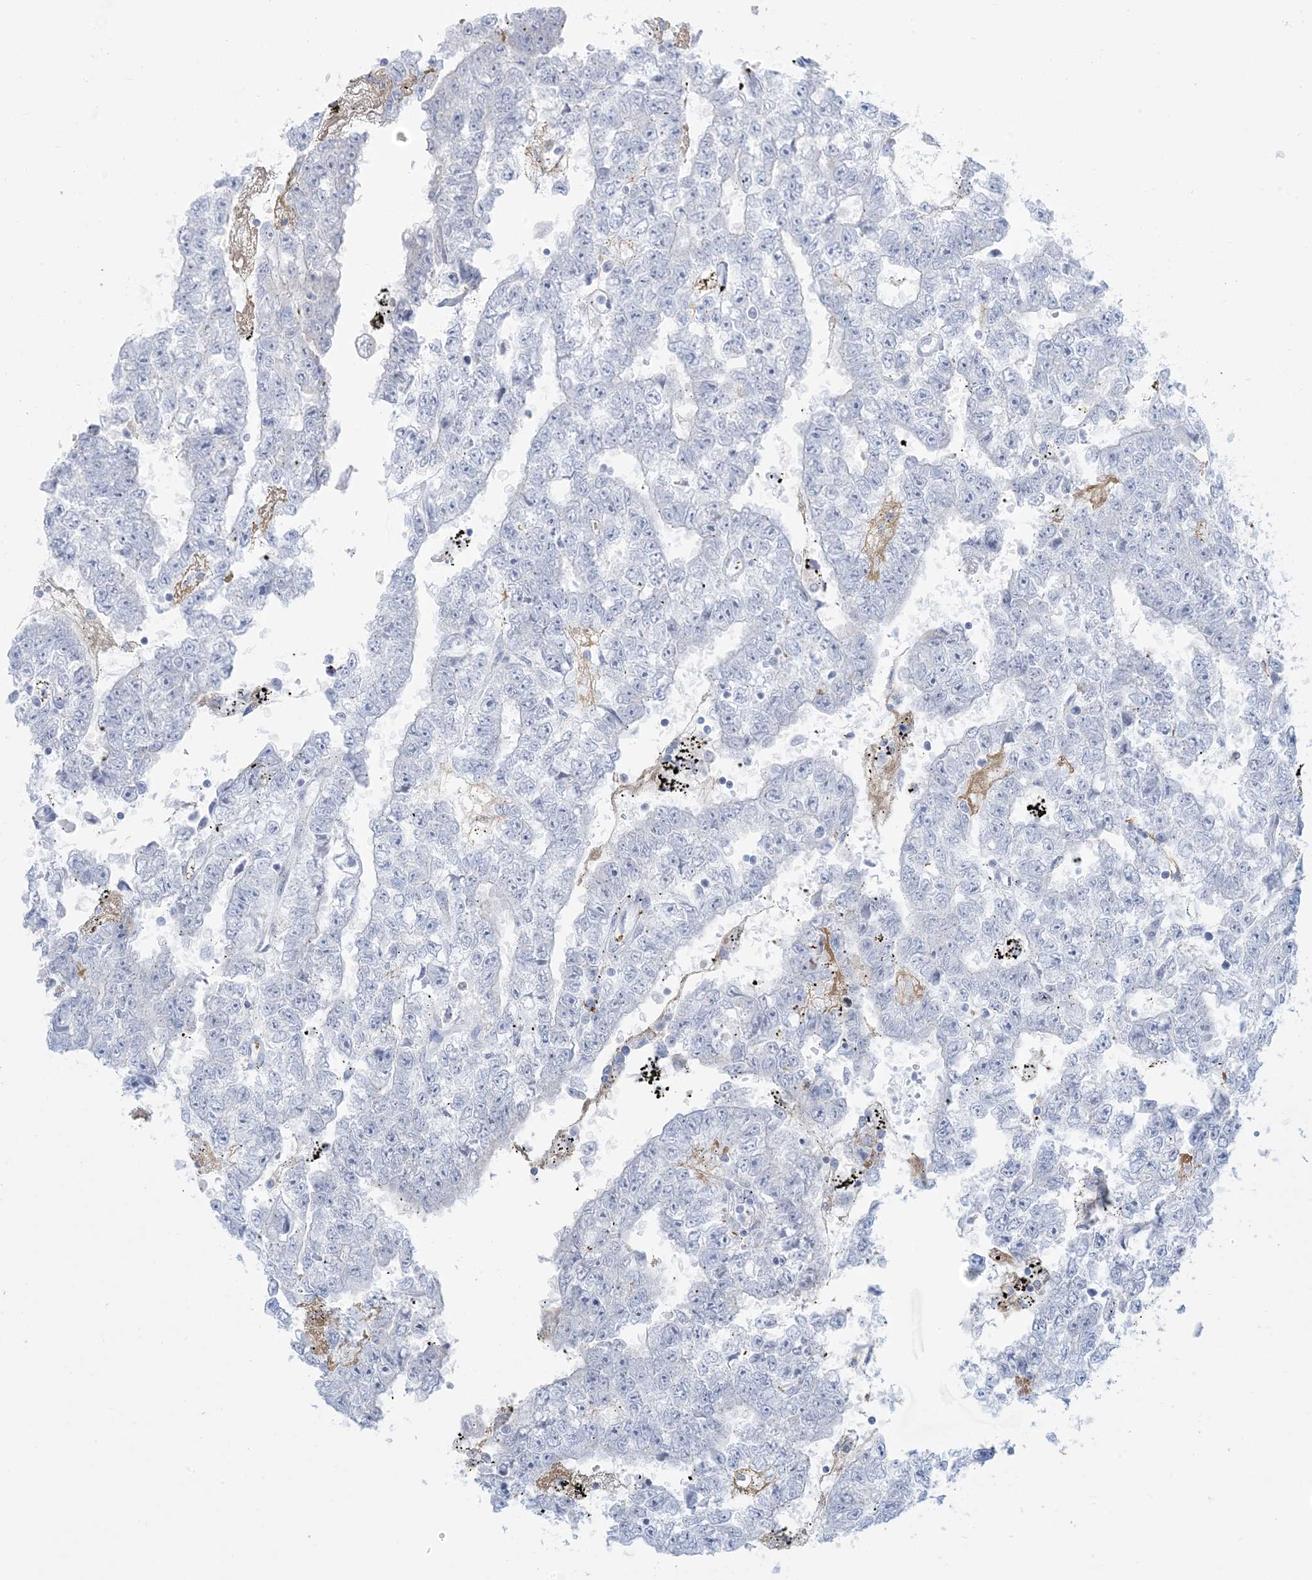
{"staining": {"intensity": "negative", "quantity": "none", "location": "none"}, "tissue": "testis cancer", "cell_type": "Tumor cells", "image_type": "cancer", "snomed": [{"axis": "morphology", "description": "Carcinoma, Embryonal, NOS"}, {"axis": "topography", "description": "Testis"}], "caption": "Immunohistochemical staining of human embryonal carcinoma (testis) reveals no significant expression in tumor cells. The staining was performed using DAB to visualize the protein expression in brown, while the nuclei were stained in blue with hematoxylin (Magnification: 20x).", "gene": "ZDHHC4", "patient": {"sex": "male", "age": 25}}